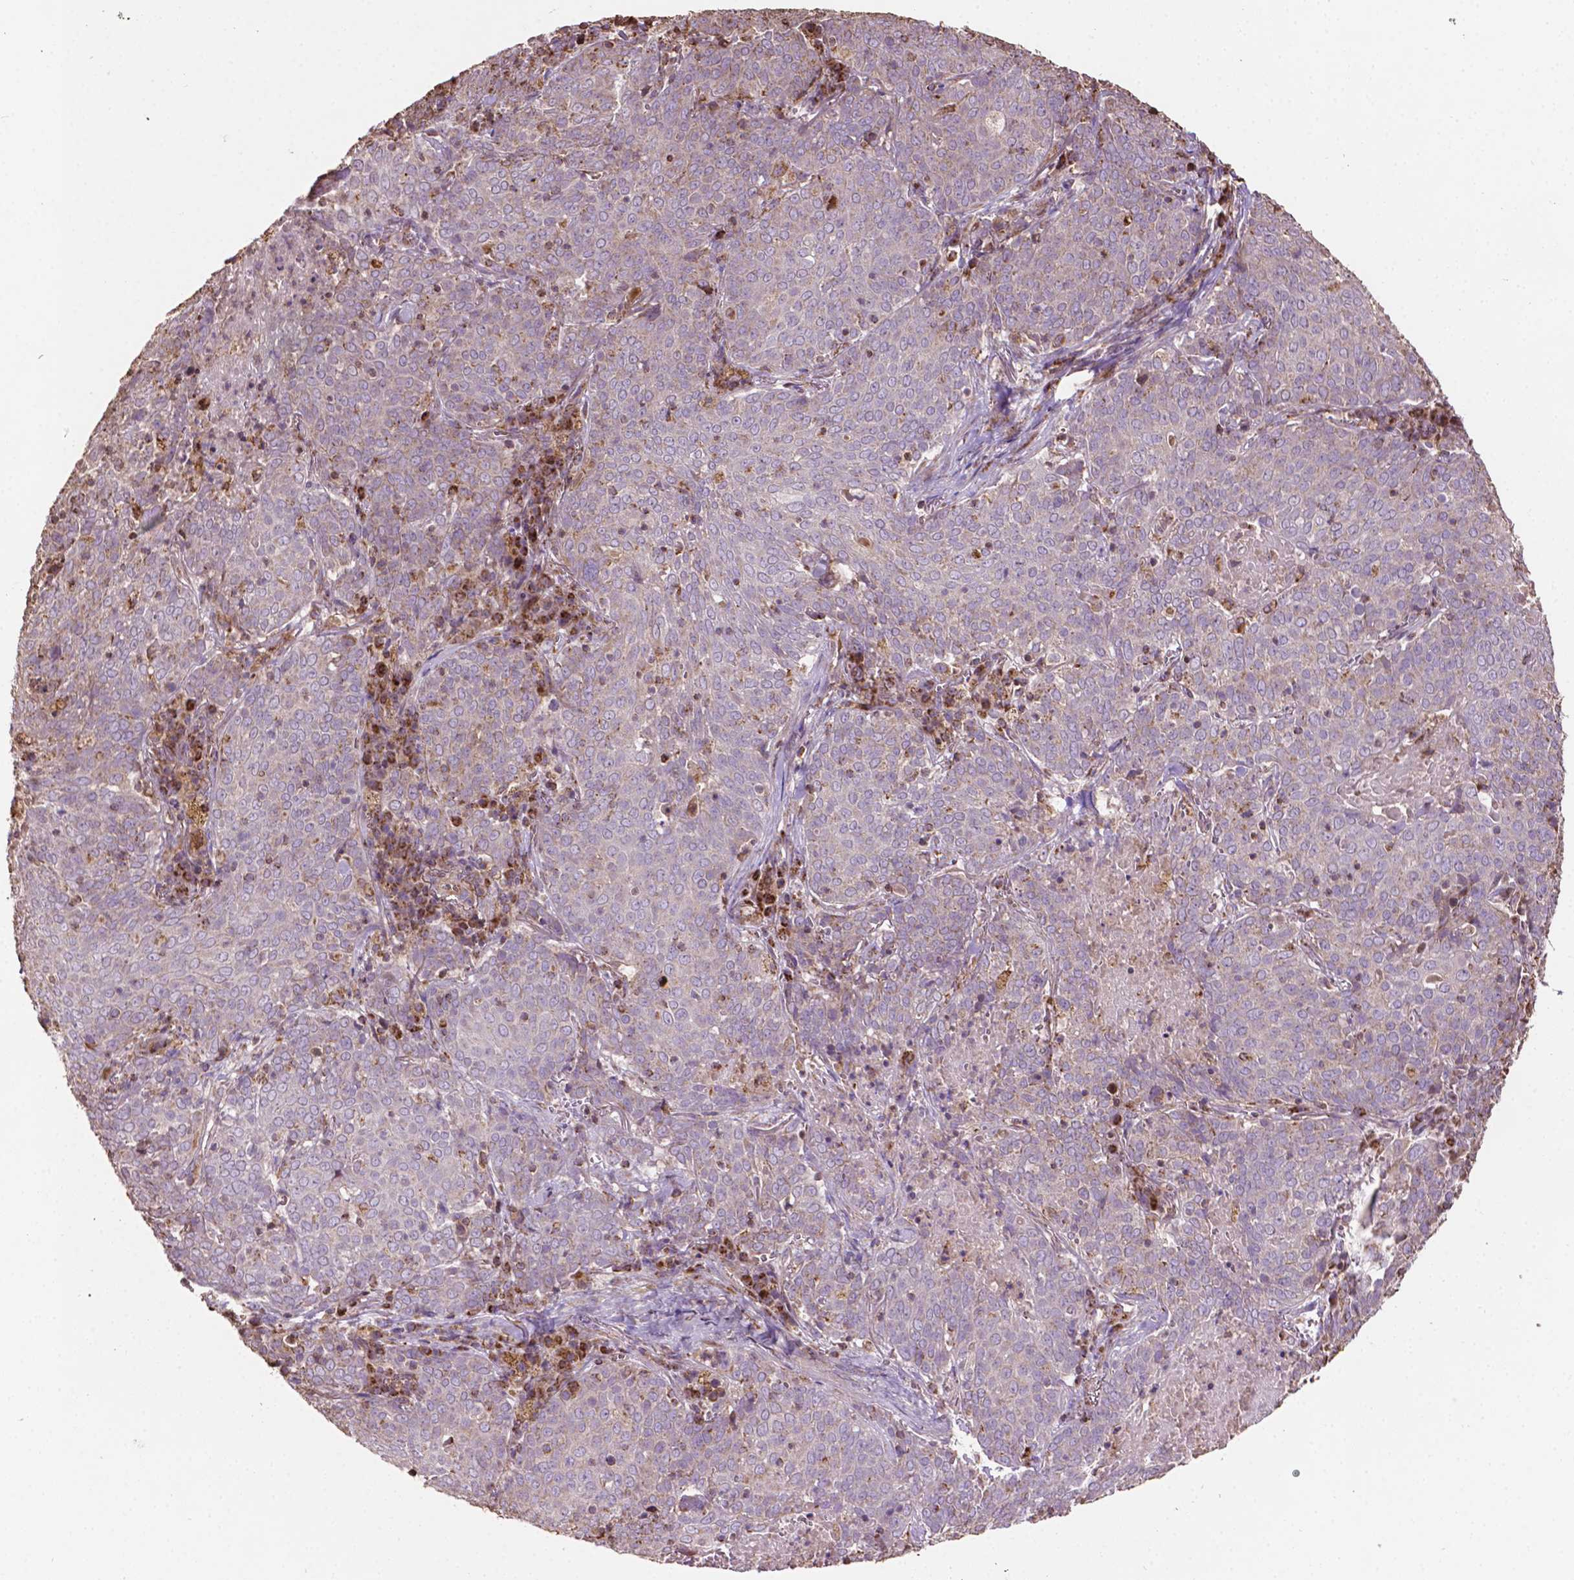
{"staining": {"intensity": "negative", "quantity": "none", "location": "none"}, "tissue": "lung cancer", "cell_type": "Tumor cells", "image_type": "cancer", "snomed": [{"axis": "morphology", "description": "Squamous cell carcinoma, NOS"}, {"axis": "topography", "description": "Lung"}], "caption": "Immunohistochemistry of squamous cell carcinoma (lung) displays no staining in tumor cells. (DAB immunohistochemistry visualized using brightfield microscopy, high magnification).", "gene": "LRR1", "patient": {"sex": "male", "age": 82}}